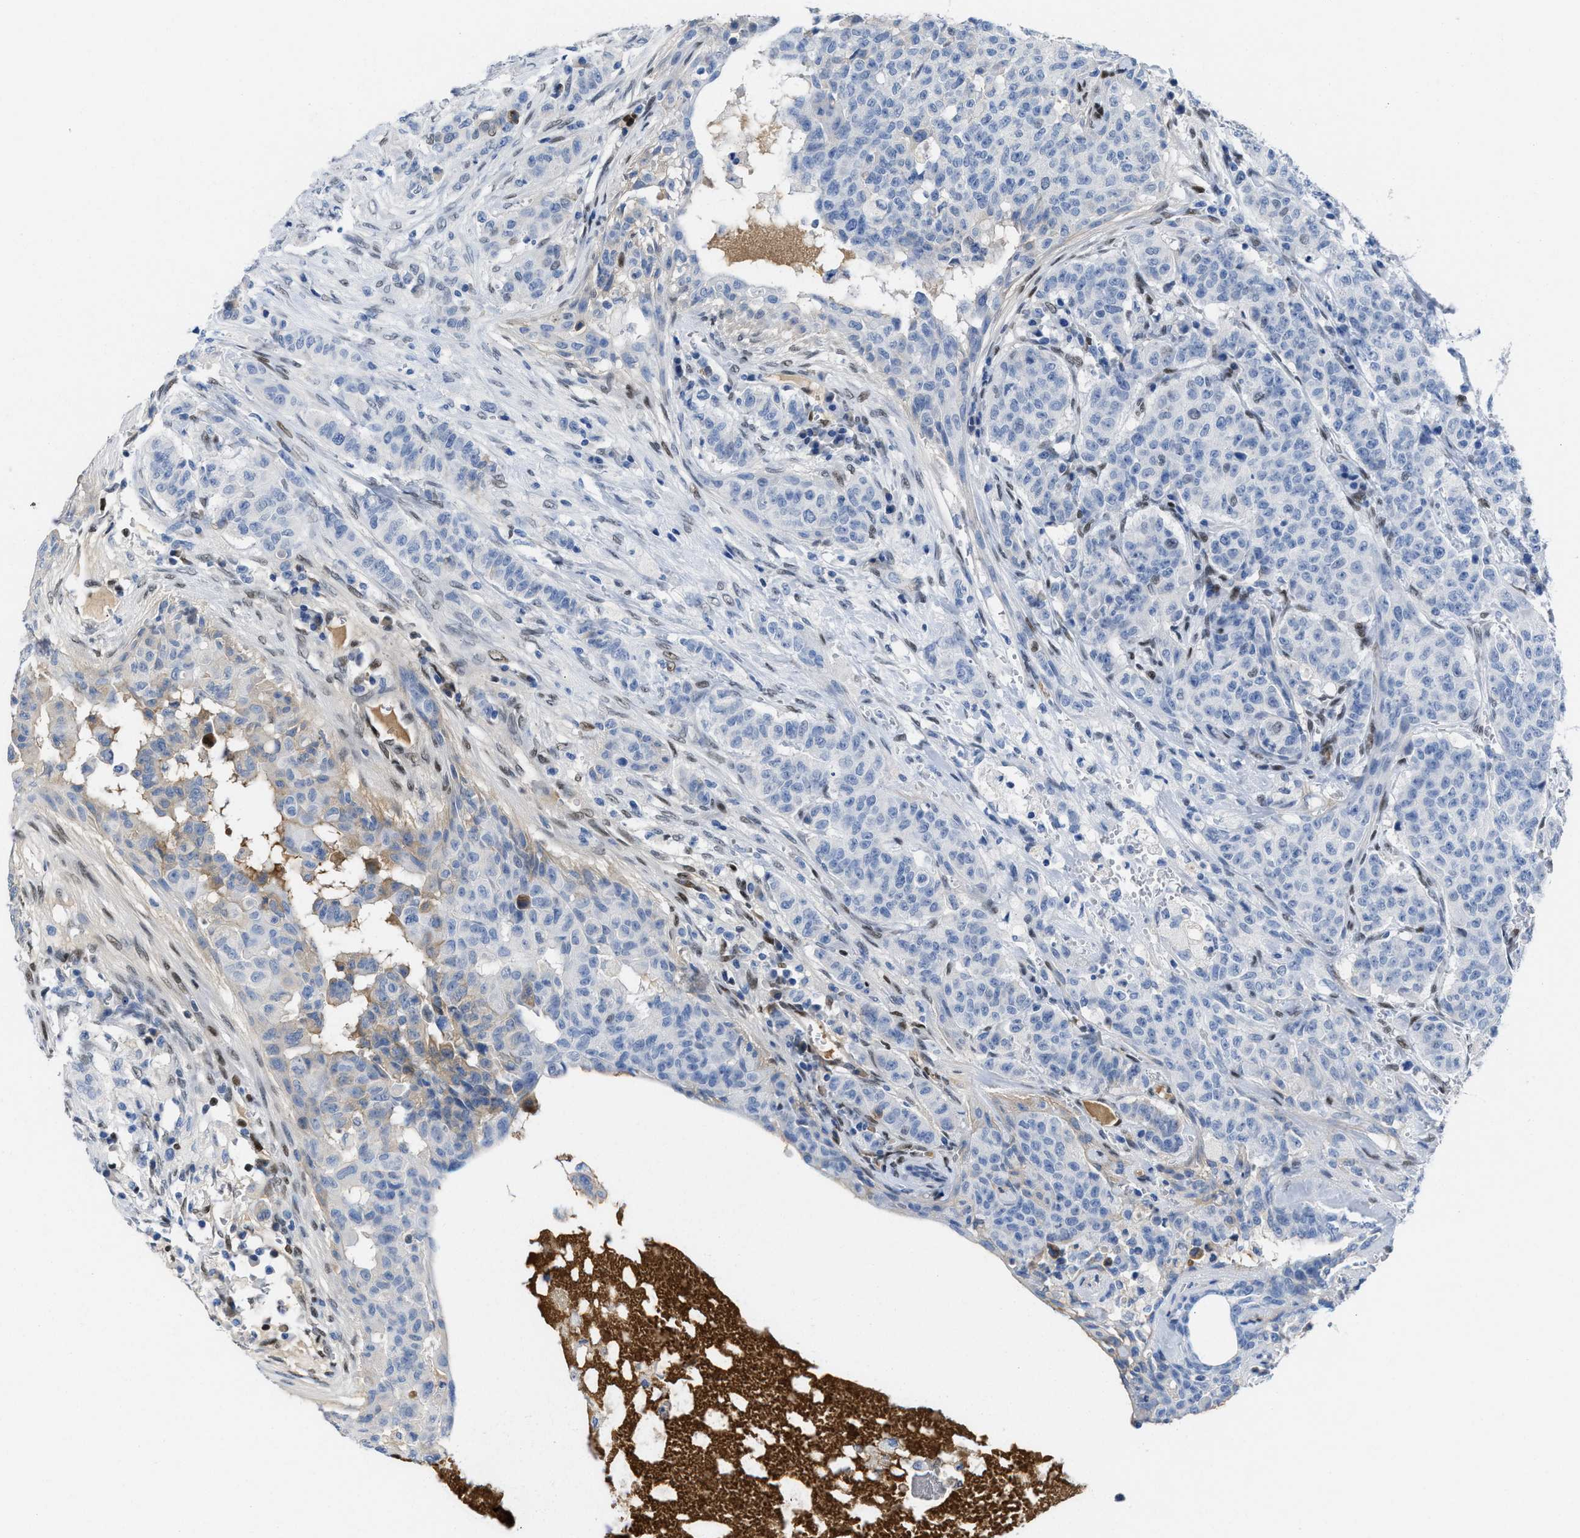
{"staining": {"intensity": "weak", "quantity": "<25%", "location": "cytoplasmic/membranous,nuclear"}, "tissue": "breast cancer", "cell_type": "Tumor cells", "image_type": "cancer", "snomed": [{"axis": "morphology", "description": "Normal tissue, NOS"}, {"axis": "morphology", "description": "Duct carcinoma"}, {"axis": "topography", "description": "Breast"}], "caption": "Protein analysis of breast invasive ductal carcinoma exhibits no significant staining in tumor cells.", "gene": "LEF1", "patient": {"sex": "female", "age": 40}}